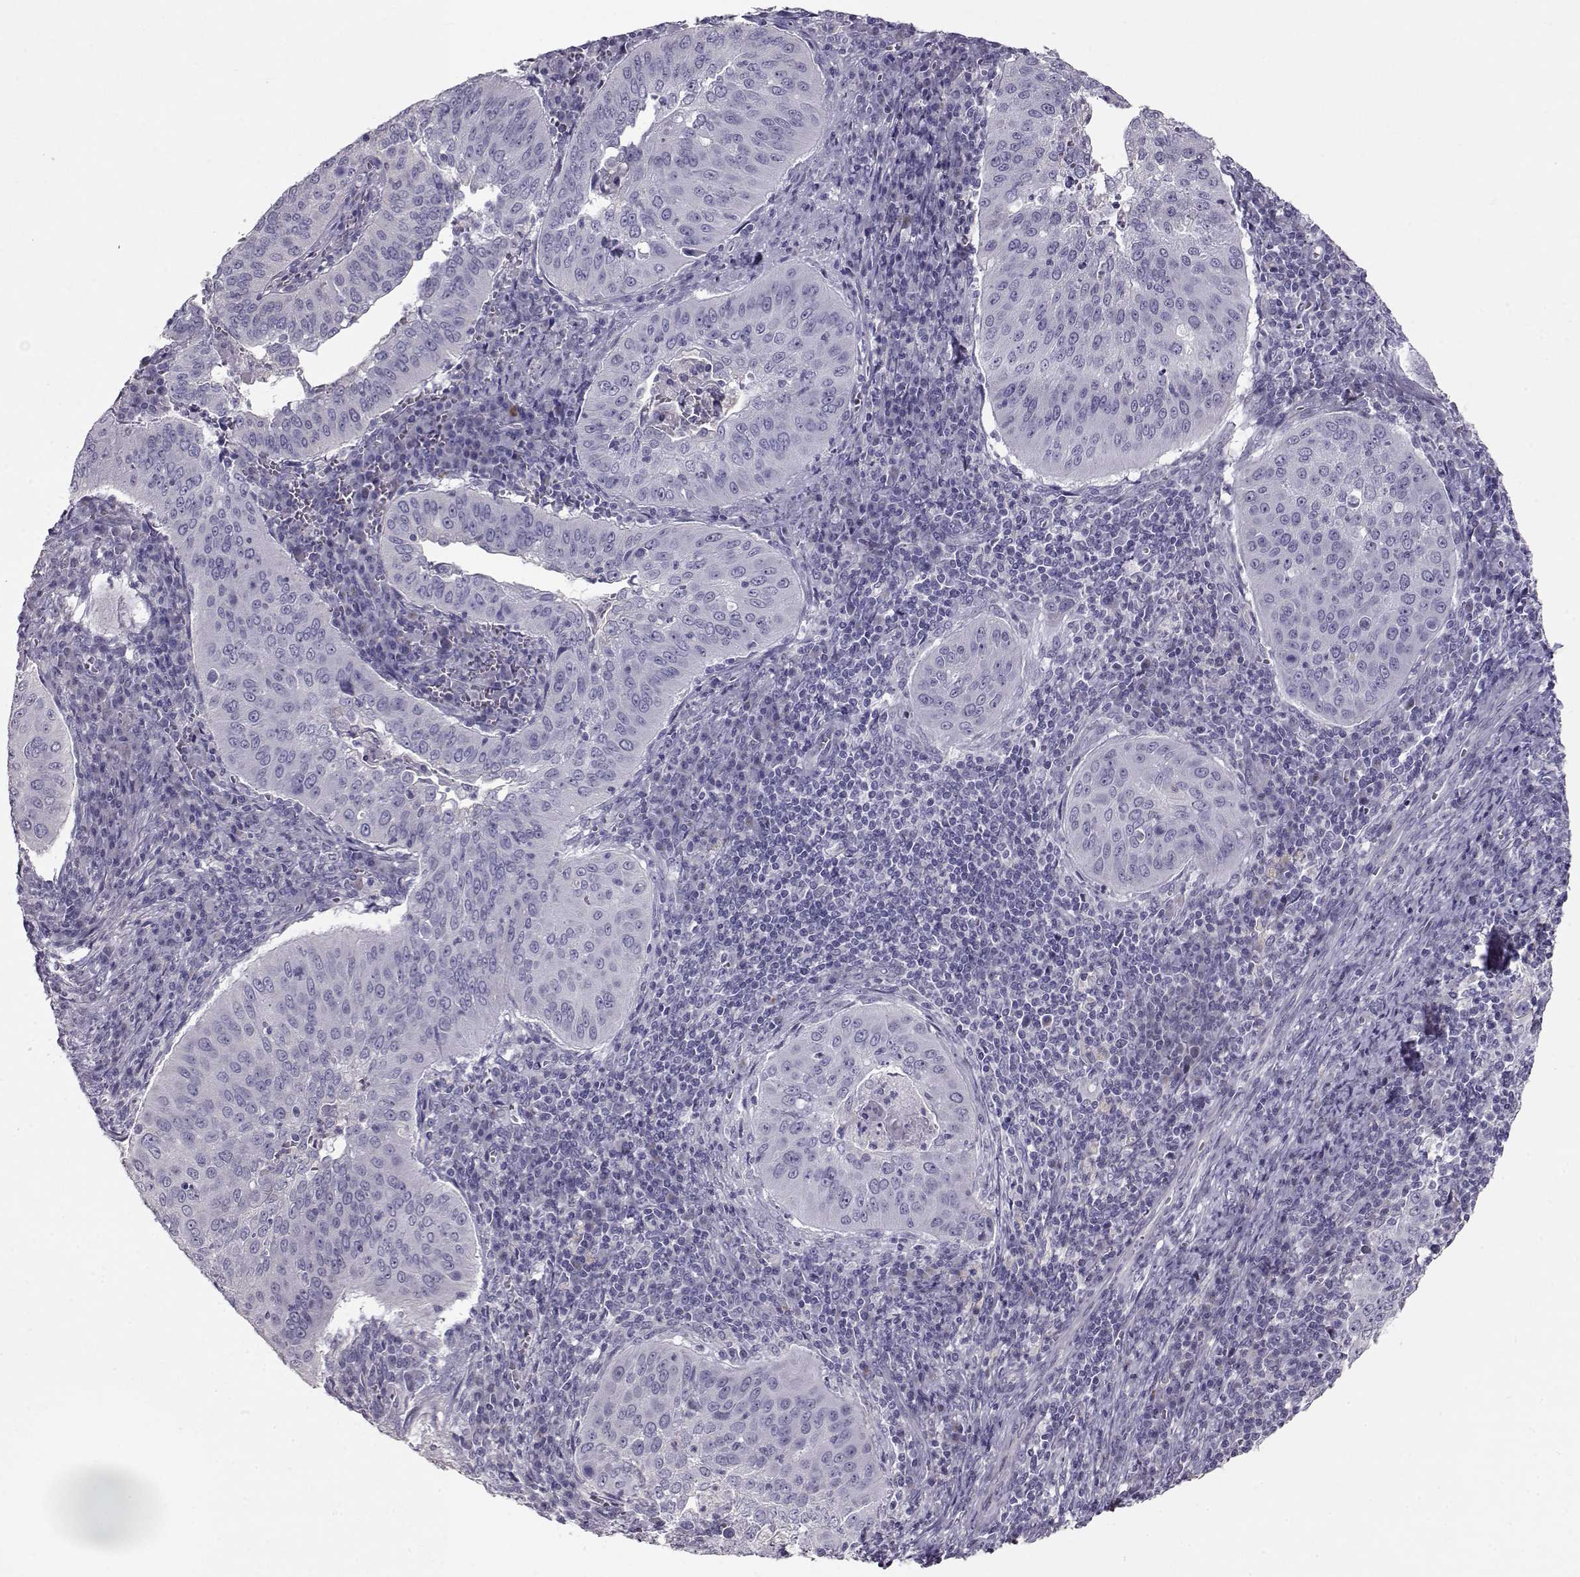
{"staining": {"intensity": "negative", "quantity": "none", "location": "none"}, "tissue": "cervical cancer", "cell_type": "Tumor cells", "image_type": "cancer", "snomed": [{"axis": "morphology", "description": "Squamous cell carcinoma, NOS"}, {"axis": "topography", "description": "Cervix"}], "caption": "The photomicrograph demonstrates no staining of tumor cells in cervical cancer (squamous cell carcinoma).", "gene": "RD3", "patient": {"sex": "female", "age": 39}}